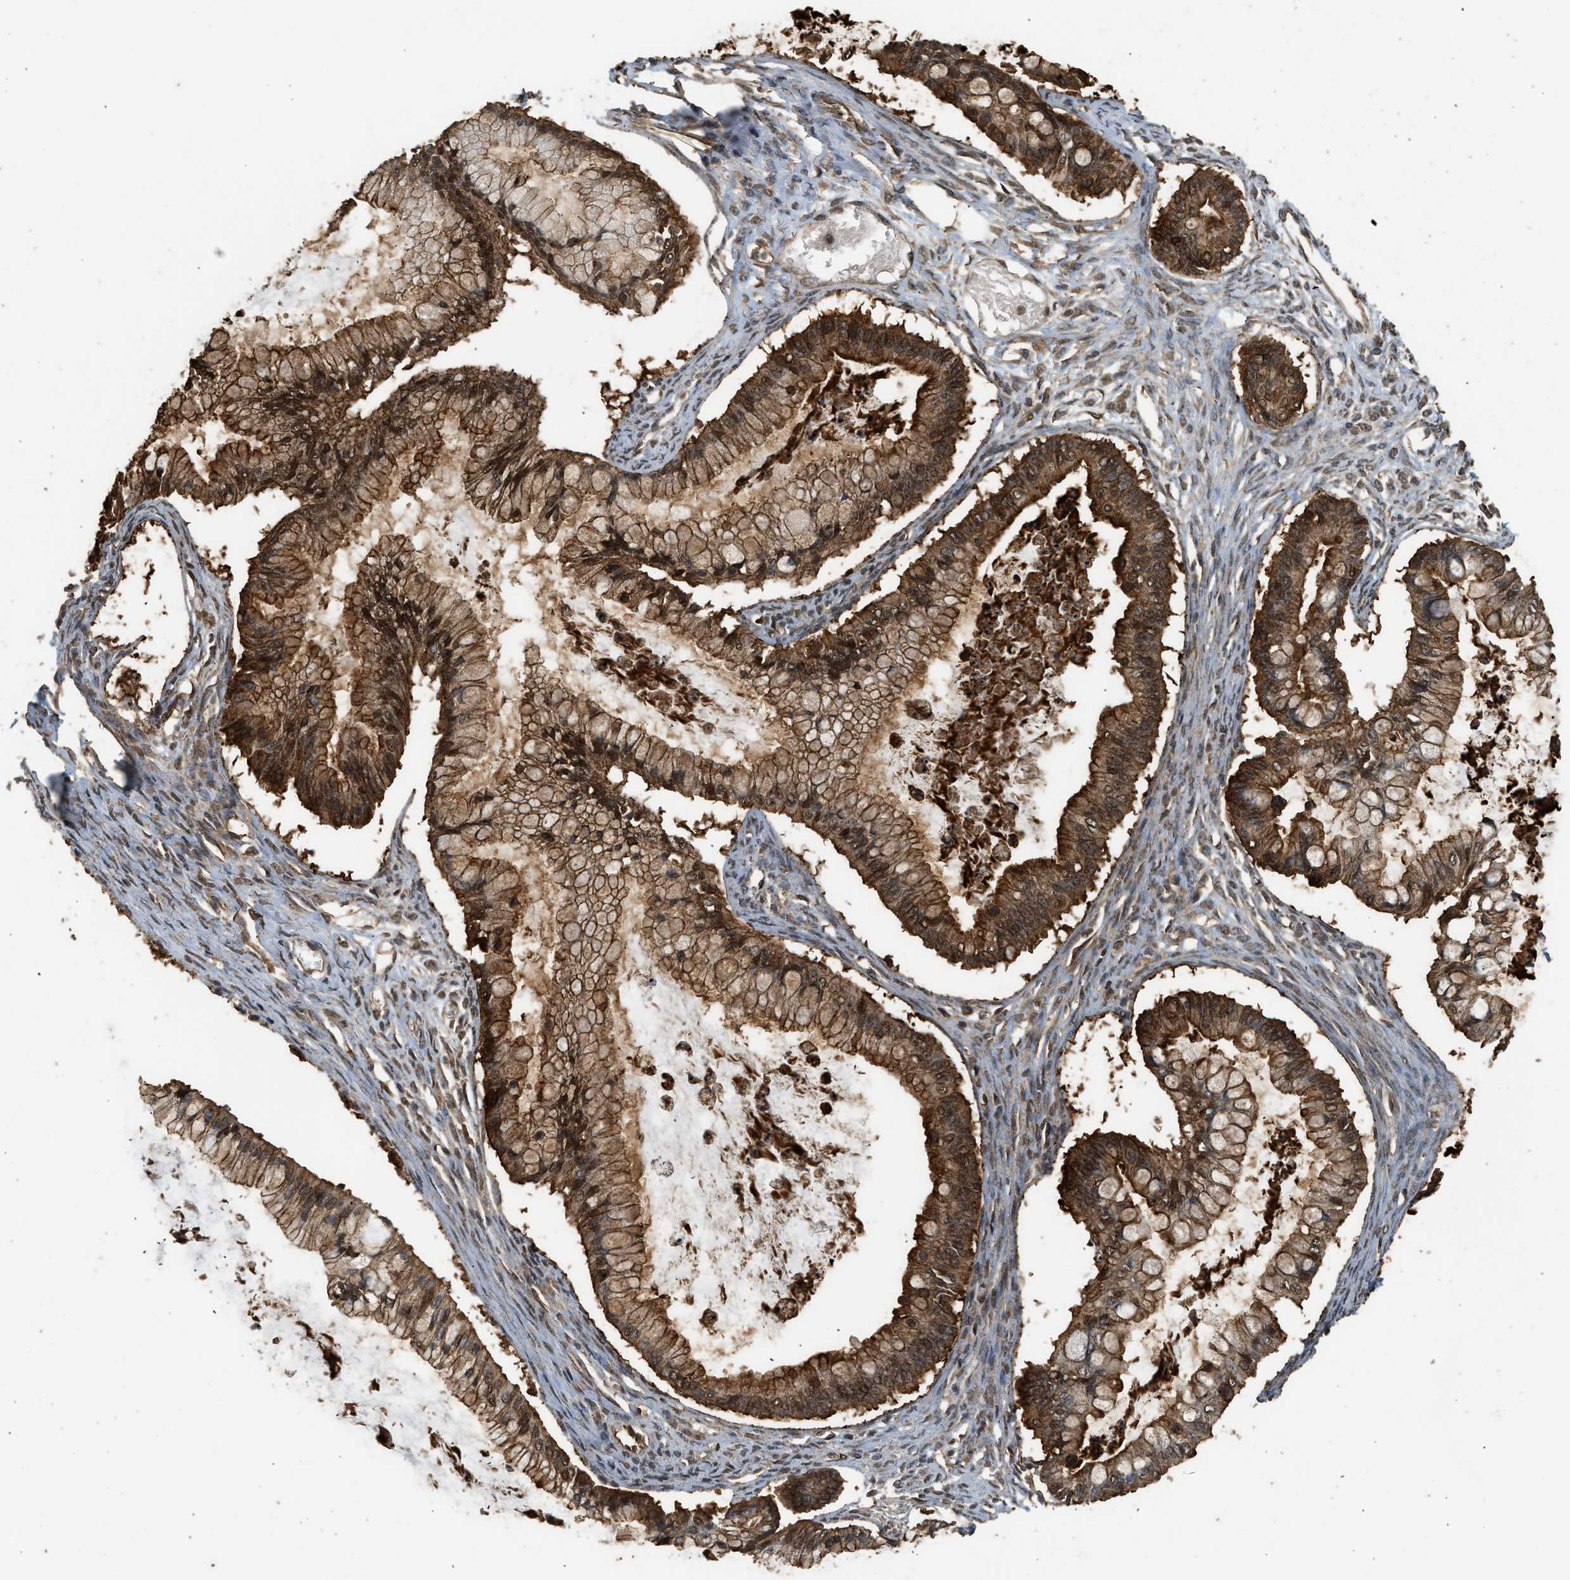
{"staining": {"intensity": "strong", "quantity": ">75%", "location": "cytoplasmic/membranous,nuclear"}, "tissue": "ovarian cancer", "cell_type": "Tumor cells", "image_type": "cancer", "snomed": [{"axis": "morphology", "description": "Cystadenocarcinoma, mucinous, NOS"}, {"axis": "topography", "description": "Ovary"}], "caption": "High-magnification brightfield microscopy of ovarian cancer (mucinous cystadenocarcinoma) stained with DAB (brown) and counterstained with hematoxylin (blue). tumor cells exhibit strong cytoplasmic/membranous and nuclear staining is seen in approximately>75% of cells.", "gene": "MYBL2", "patient": {"sex": "female", "age": 57}}